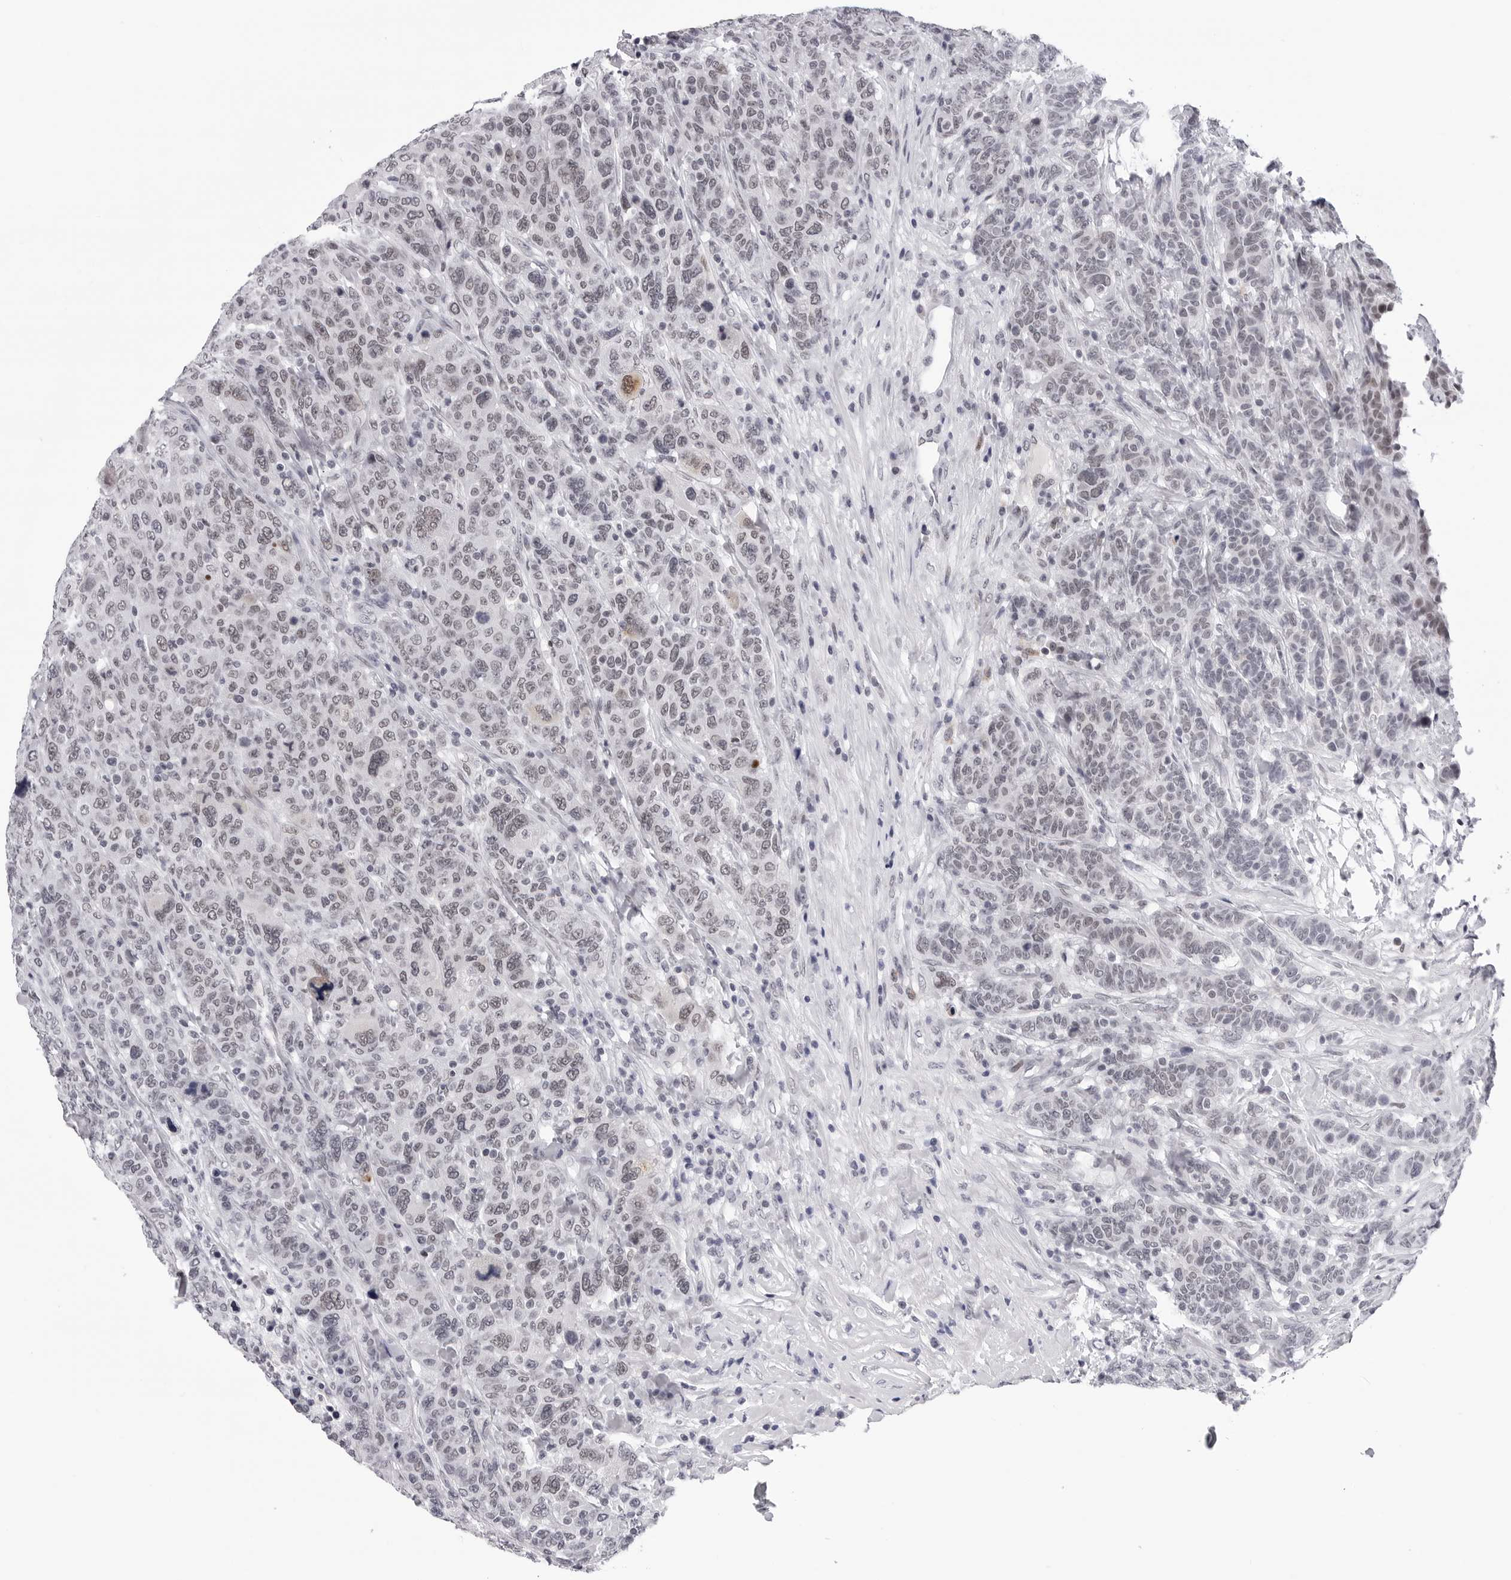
{"staining": {"intensity": "weak", "quantity": "25%-75%", "location": "nuclear"}, "tissue": "breast cancer", "cell_type": "Tumor cells", "image_type": "cancer", "snomed": [{"axis": "morphology", "description": "Duct carcinoma"}, {"axis": "topography", "description": "Breast"}], "caption": "Immunohistochemical staining of human breast cancer (invasive ductal carcinoma) demonstrates low levels of weak nuclear protein staining in approximately 25%-75% of tumor cells.", "gene": "SF3B4", "patient": {"sex": "female", "age": 37}}